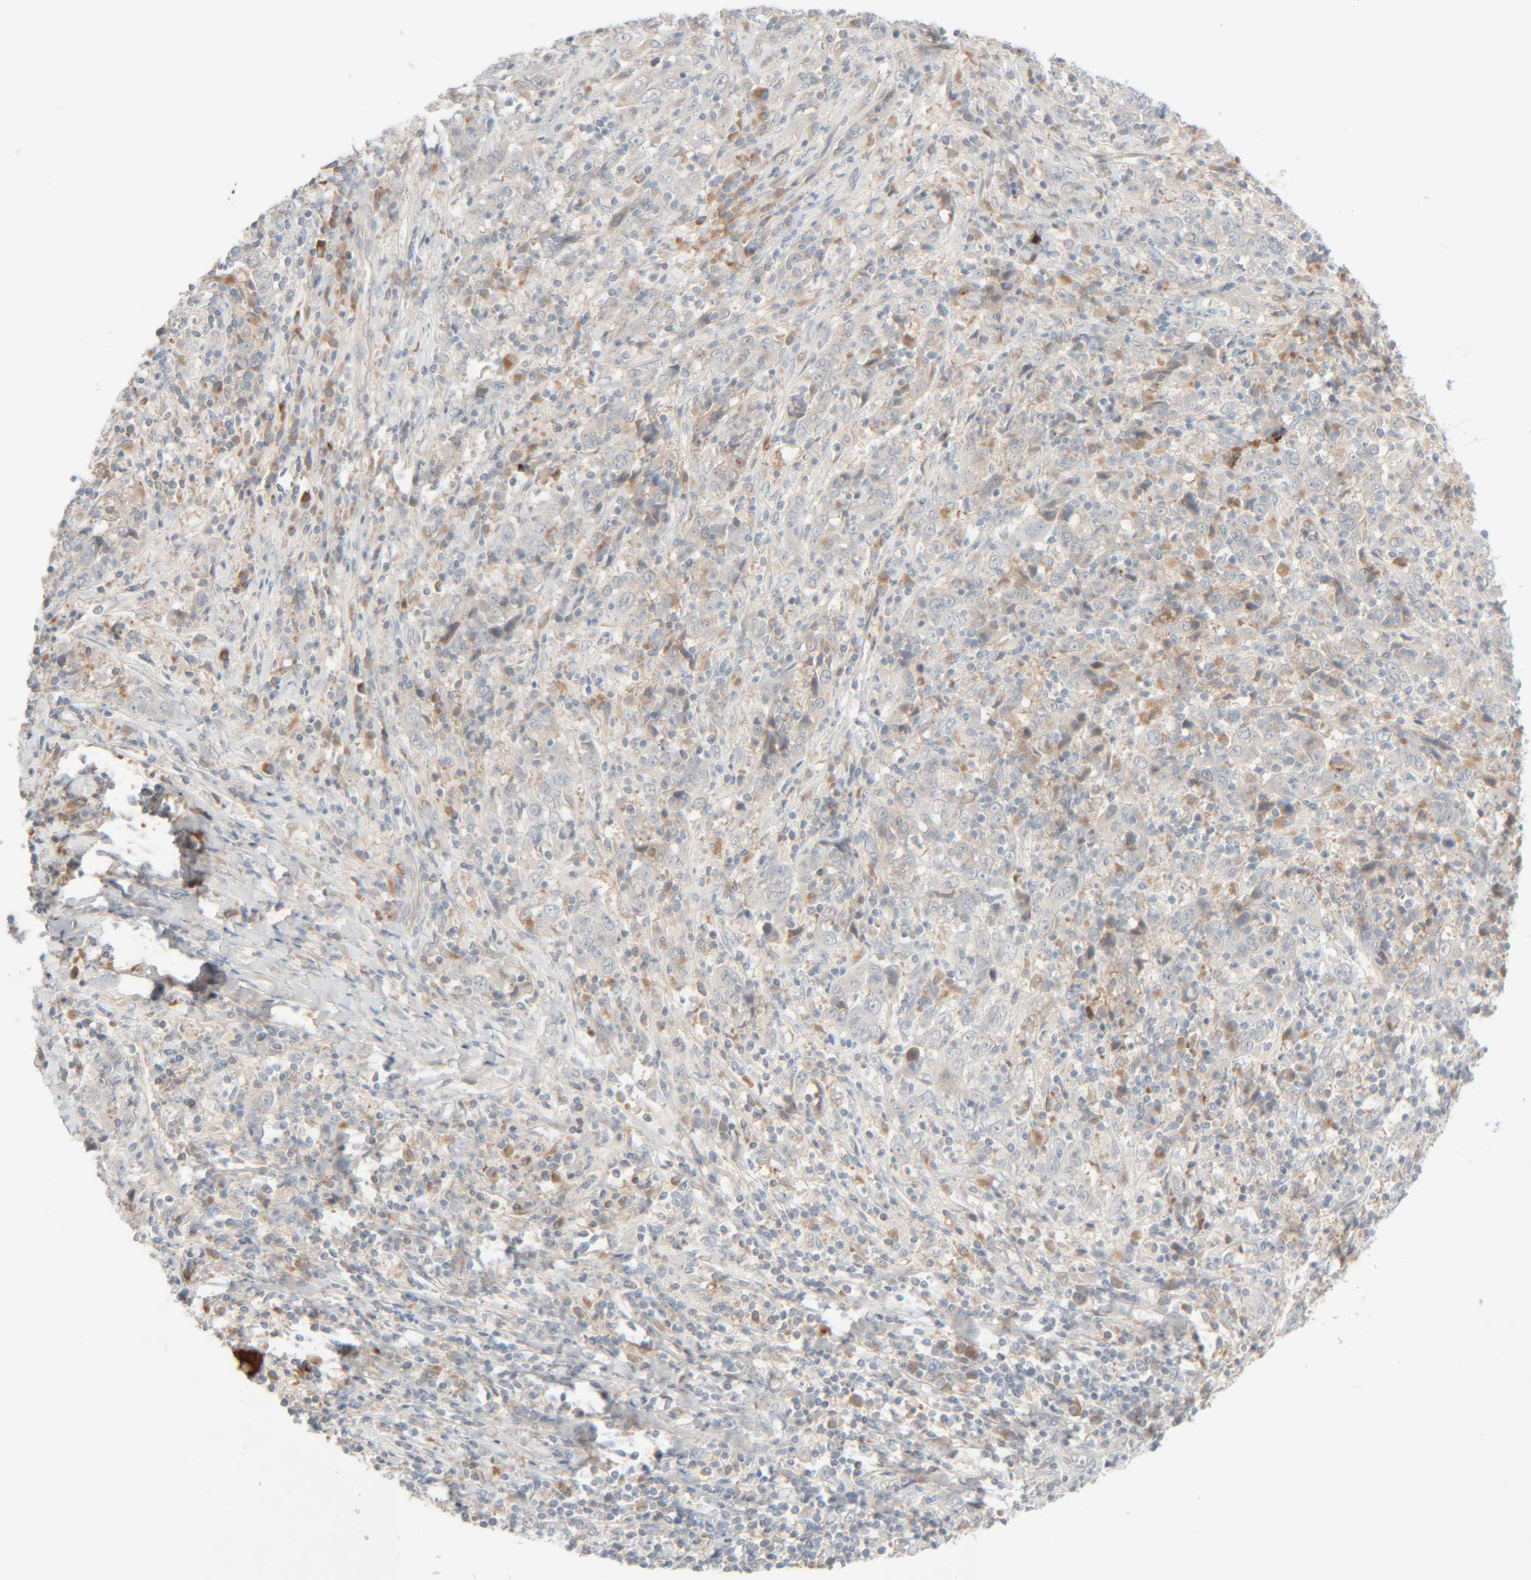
{"staining": {"intensity": "negative", "quantity": "none", "location": "none"}, "tissue": "cervical cancer", "cell_type": "Tumor cells", "image_type": "cancer", "snomed": [{"axis": "morphology", "description": "Squamous cell carcinoma, NOS"}, {"axis": "topography", "description": "Cervix"}], "caption": "High power microscopy histopathology image of an immunohistochemistry histopathology image of cervical cancer, revealing no significant positivity in tumor cells. (DAB immunohistochemistry (IHC), high magnification).", "gene": "CHKA", "patient": {"sex": "female", "age": 46}}